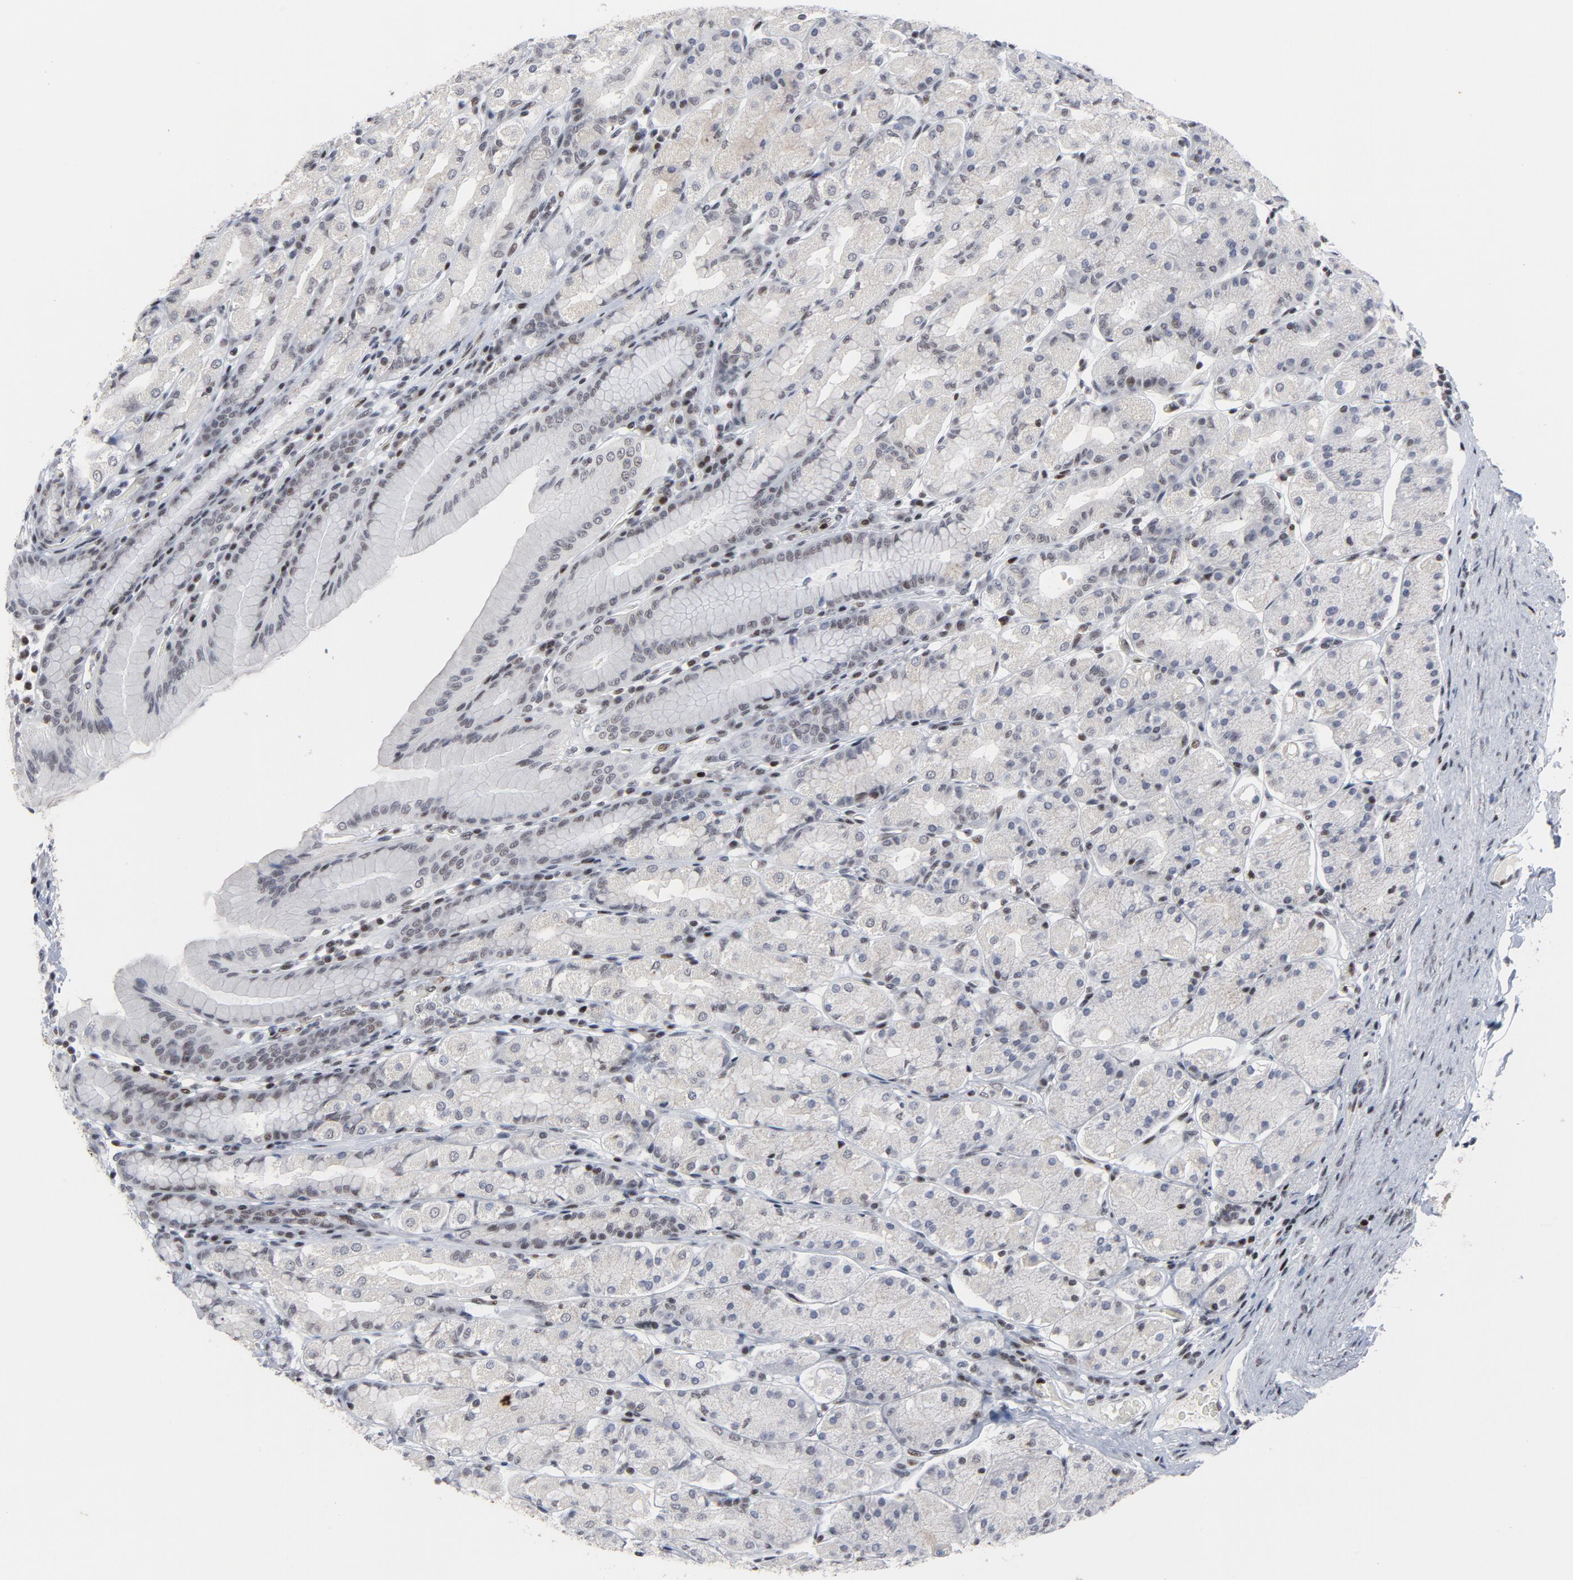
{"staining": {"intensity": "weak", "quantity": "<25%", "location": "cytoplasmic/membranous,nuclear"}, "tissue": "stomach", "cell_type": "Glandular cells", "image_type": "normal", "snomed": [{"axis": "morphology", "description": "Normal tissue, NOS"}, {"axis": "topography", "description": "Stomach, upper"}], "caption": "Immunohistochemistry (IHC) histopathology image of normal stomach: stomach stained with DAB (3,3'-diaminobenzidine) demonstrates no significant protein positivity in glandular cells. (IHC, brightfield microscopy, high magnification).", "gene": "GABPA", "patient": {"sex": "male", "age": 68}}